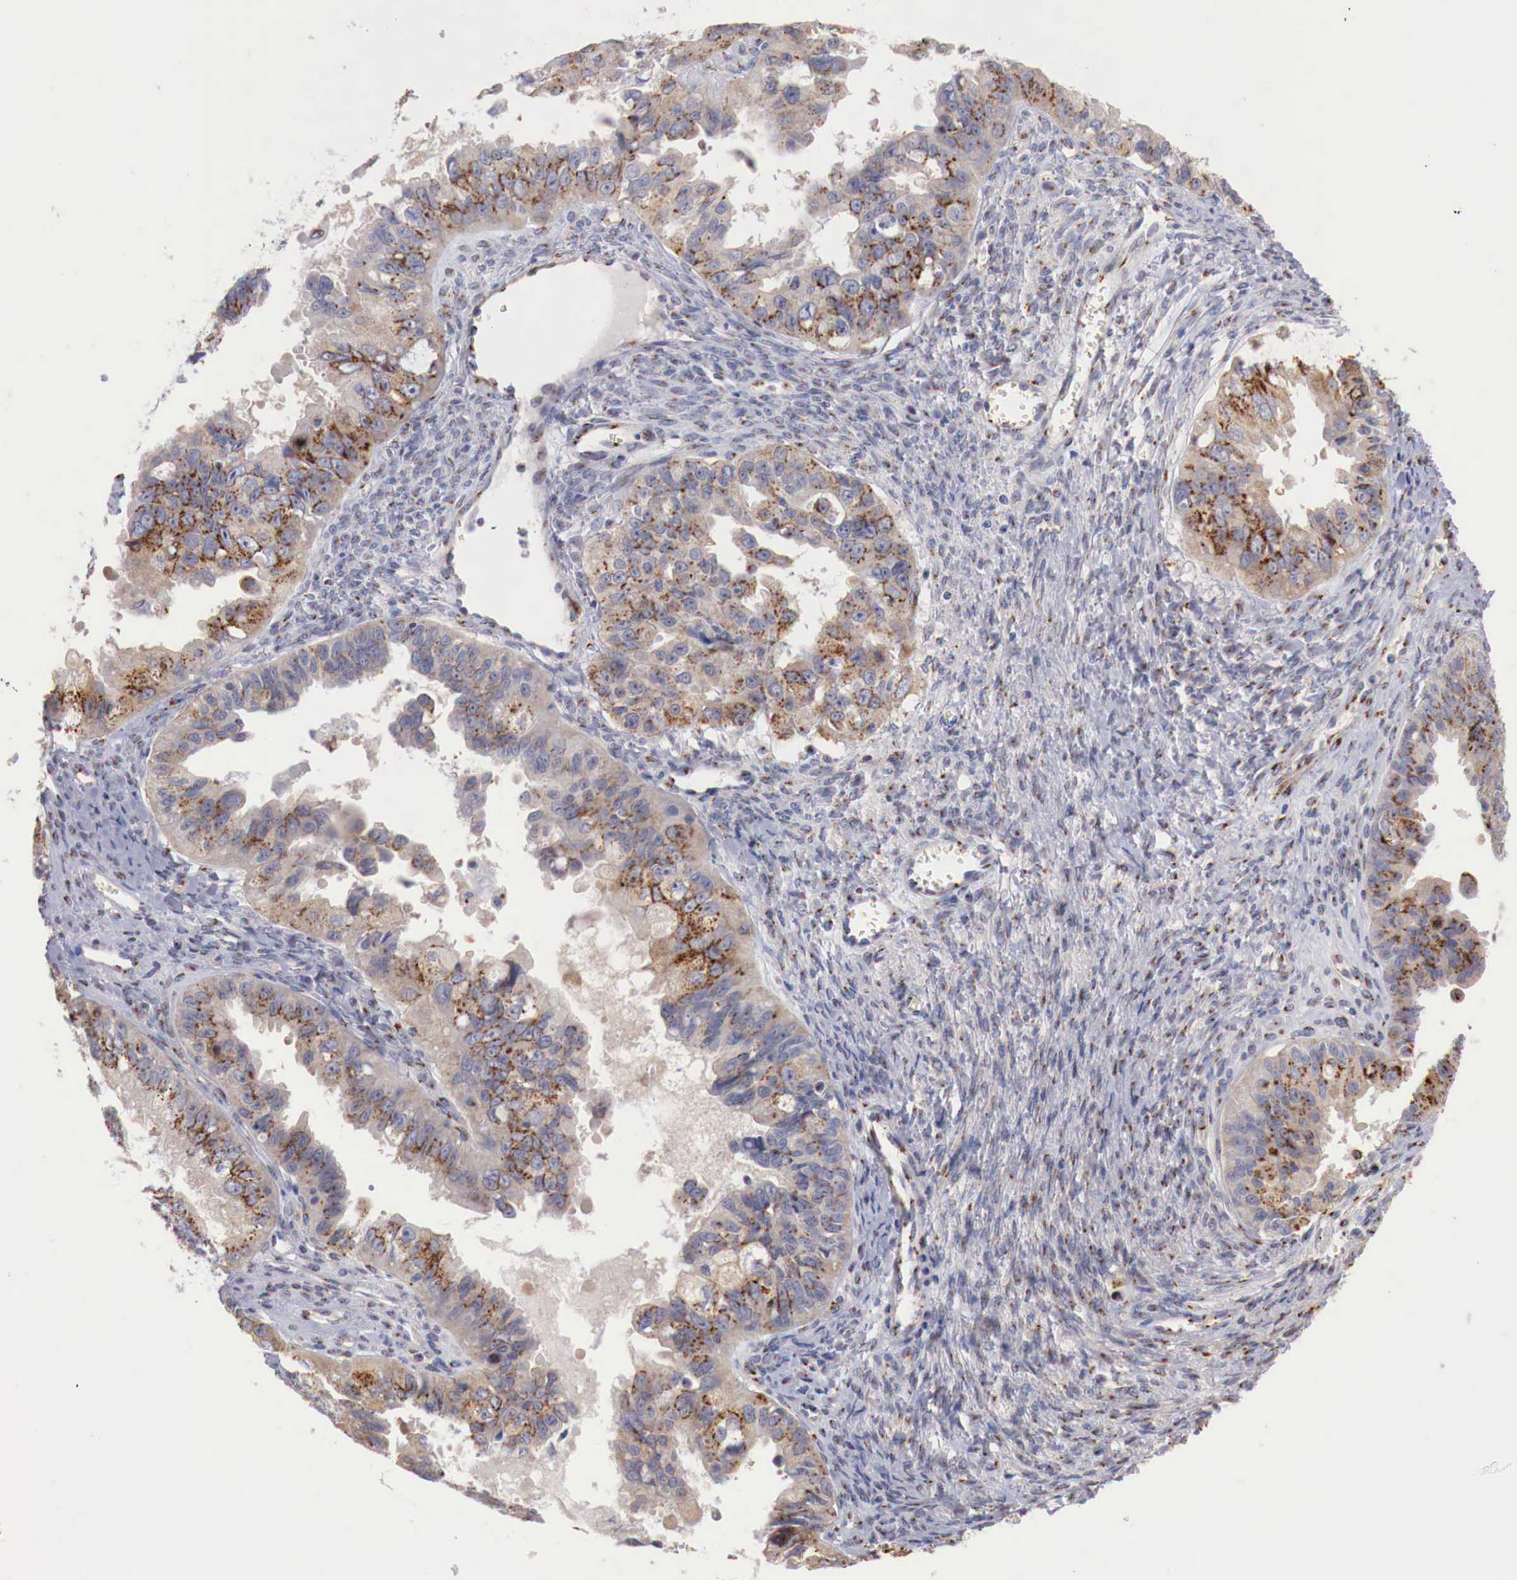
{"staining": {"intensity": "moderate", "quantity": ">75%", "location": "cytoplasmic/membranous"}, "tissue": "ovarian cancer", "cell_type": "Tumor cells", "image_type": "cancer", "snomed": [{"axis": "morphology", "description": "Carcinoma, endometroid"}, {"axis": "topography", "description": "Ovary"}], "caption": "Human ovarian cancer stained with a protein marker shows moderate staining in tumor cells.", "gene": "SYAP1", "patient": {"sex": "female", "age": 85}}